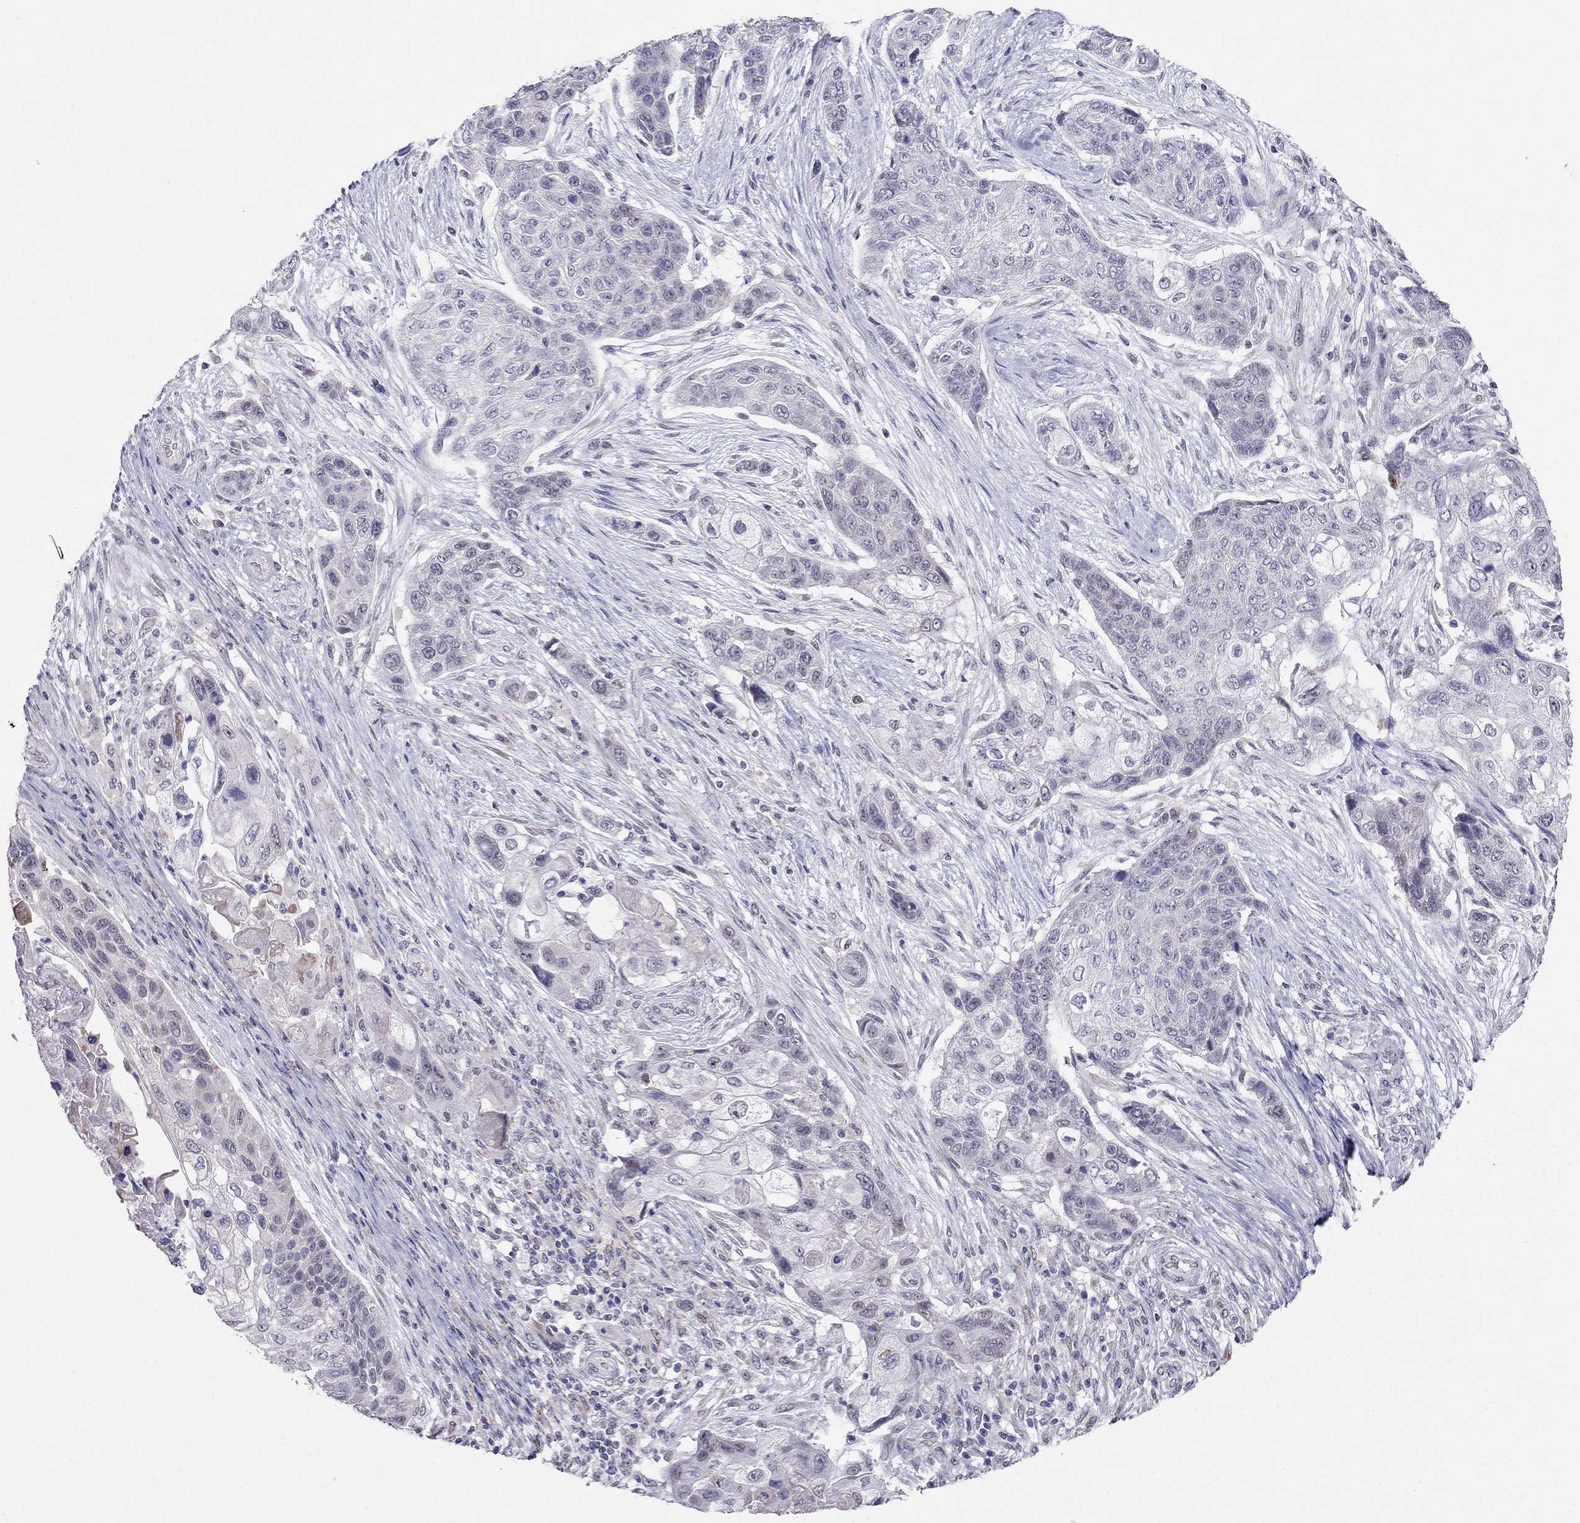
{"staining": {"intensity": "negative", "quantity": "none", "location": "none"}, "tissue": "lung cancer", "cell_type": "Tumor cells", "image_type": "cancer", "snomed": [{"axis": "morphology", "description": "Squamous cell carcinoma, NOS"}, {"axis": "topography", "description": "Lung"}], "caption": "Squamous cell carcinoma (lung) was stained to show a protein in brown. There is no significant staining in tumor cells.", "gene": "MYO3B", "patient": {"sex": "male", "age": 69}}